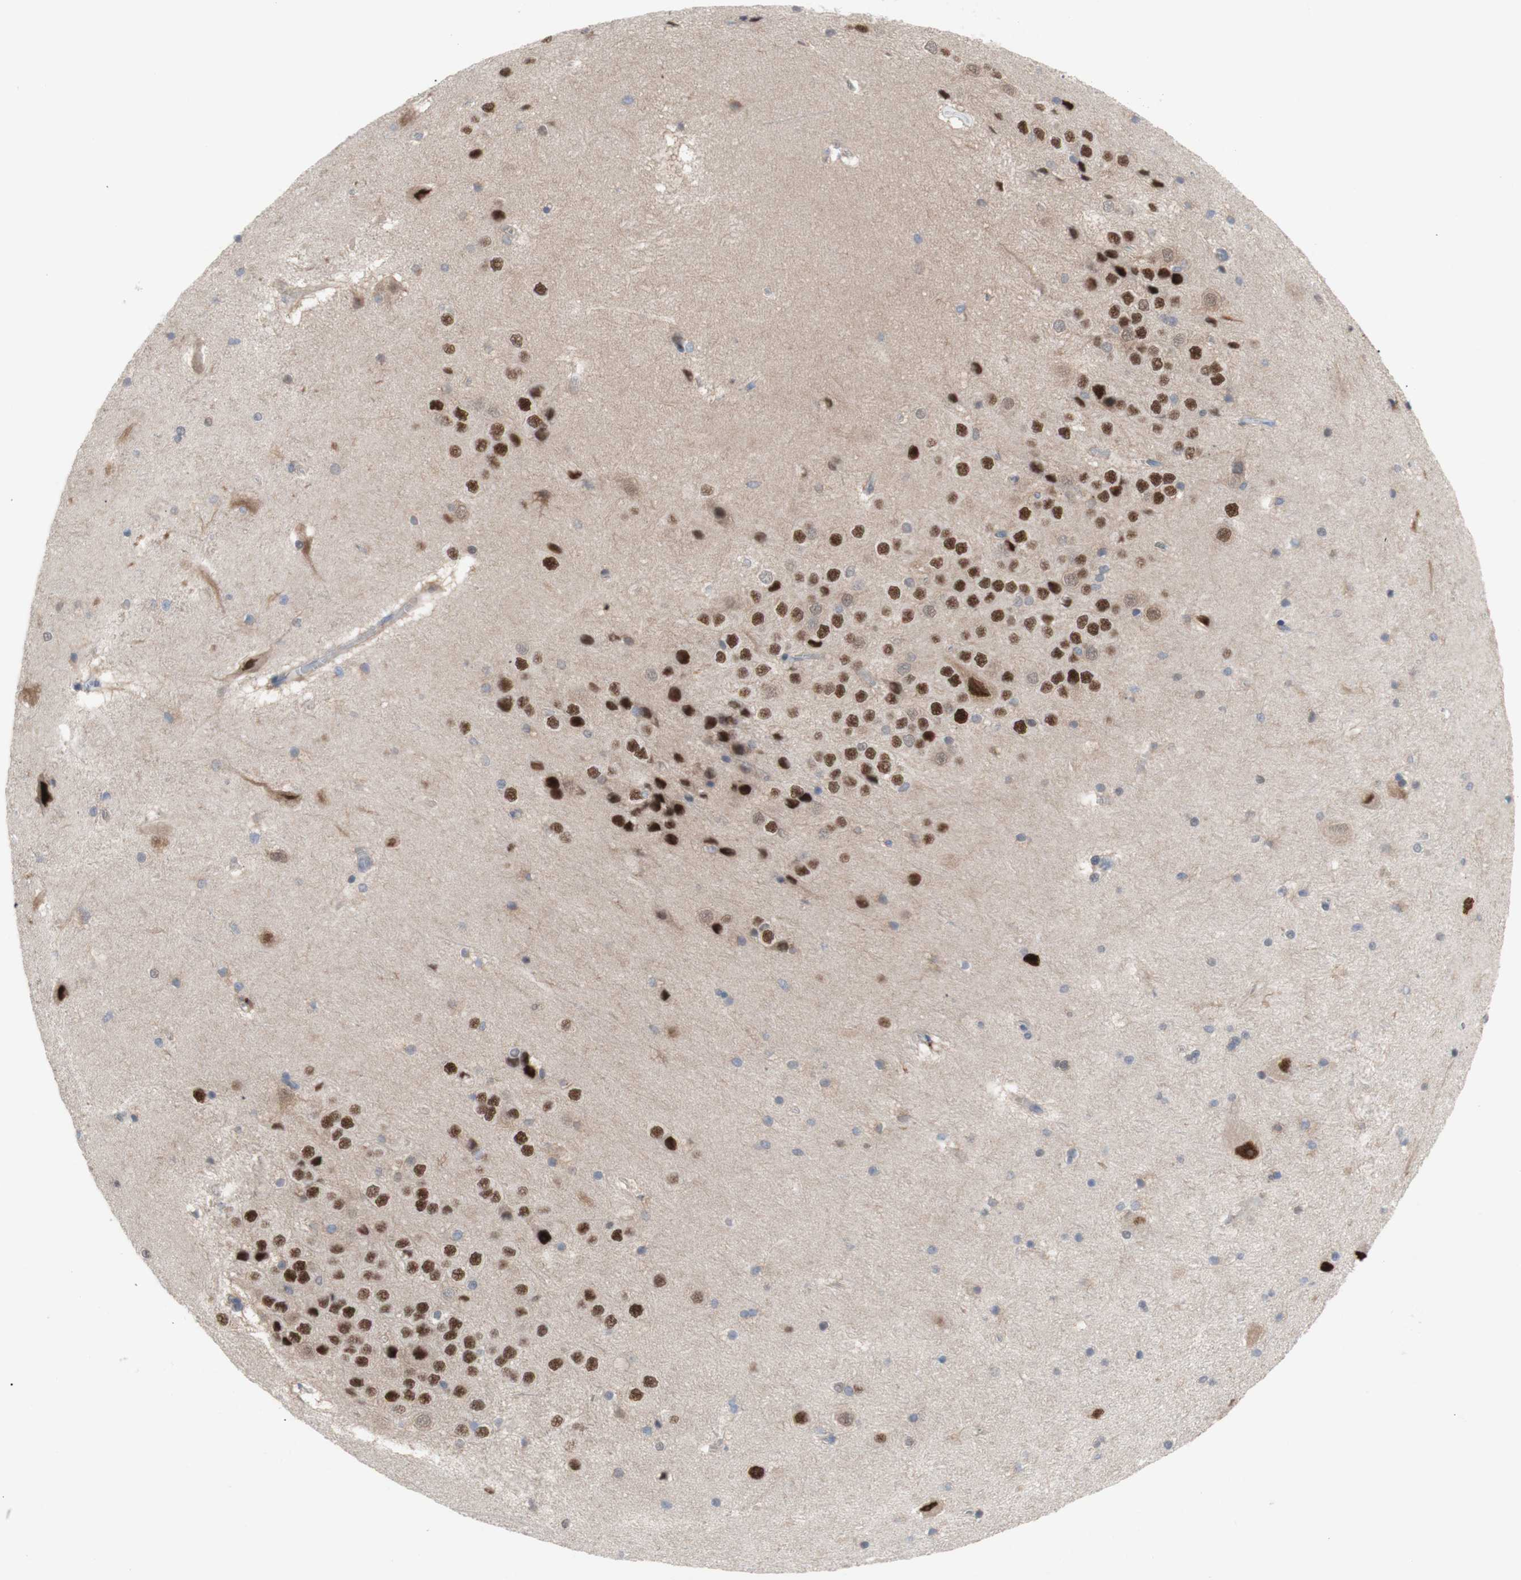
{"staining": {"intensity": "weak", "quantity": "<25%", "location": "cytoplasmic/membranous"}, "tissue": "hippocampus", "cell_type": "Glial cells", "image_type": "normal", "snomed": [{"axis": "morphology", "description": "Normal tissue, NOS"}, {"axis": "topography", "description": "Hippocampus"}], "caption": "Immunohistochemical staining of normal hippocampus shows no significant positivity in glial cells. (Immunohistochemistry, brightfield microscopy, high magnification).", "gene": "PRMT5", "patient": {"sex": "female", "age": 19}}